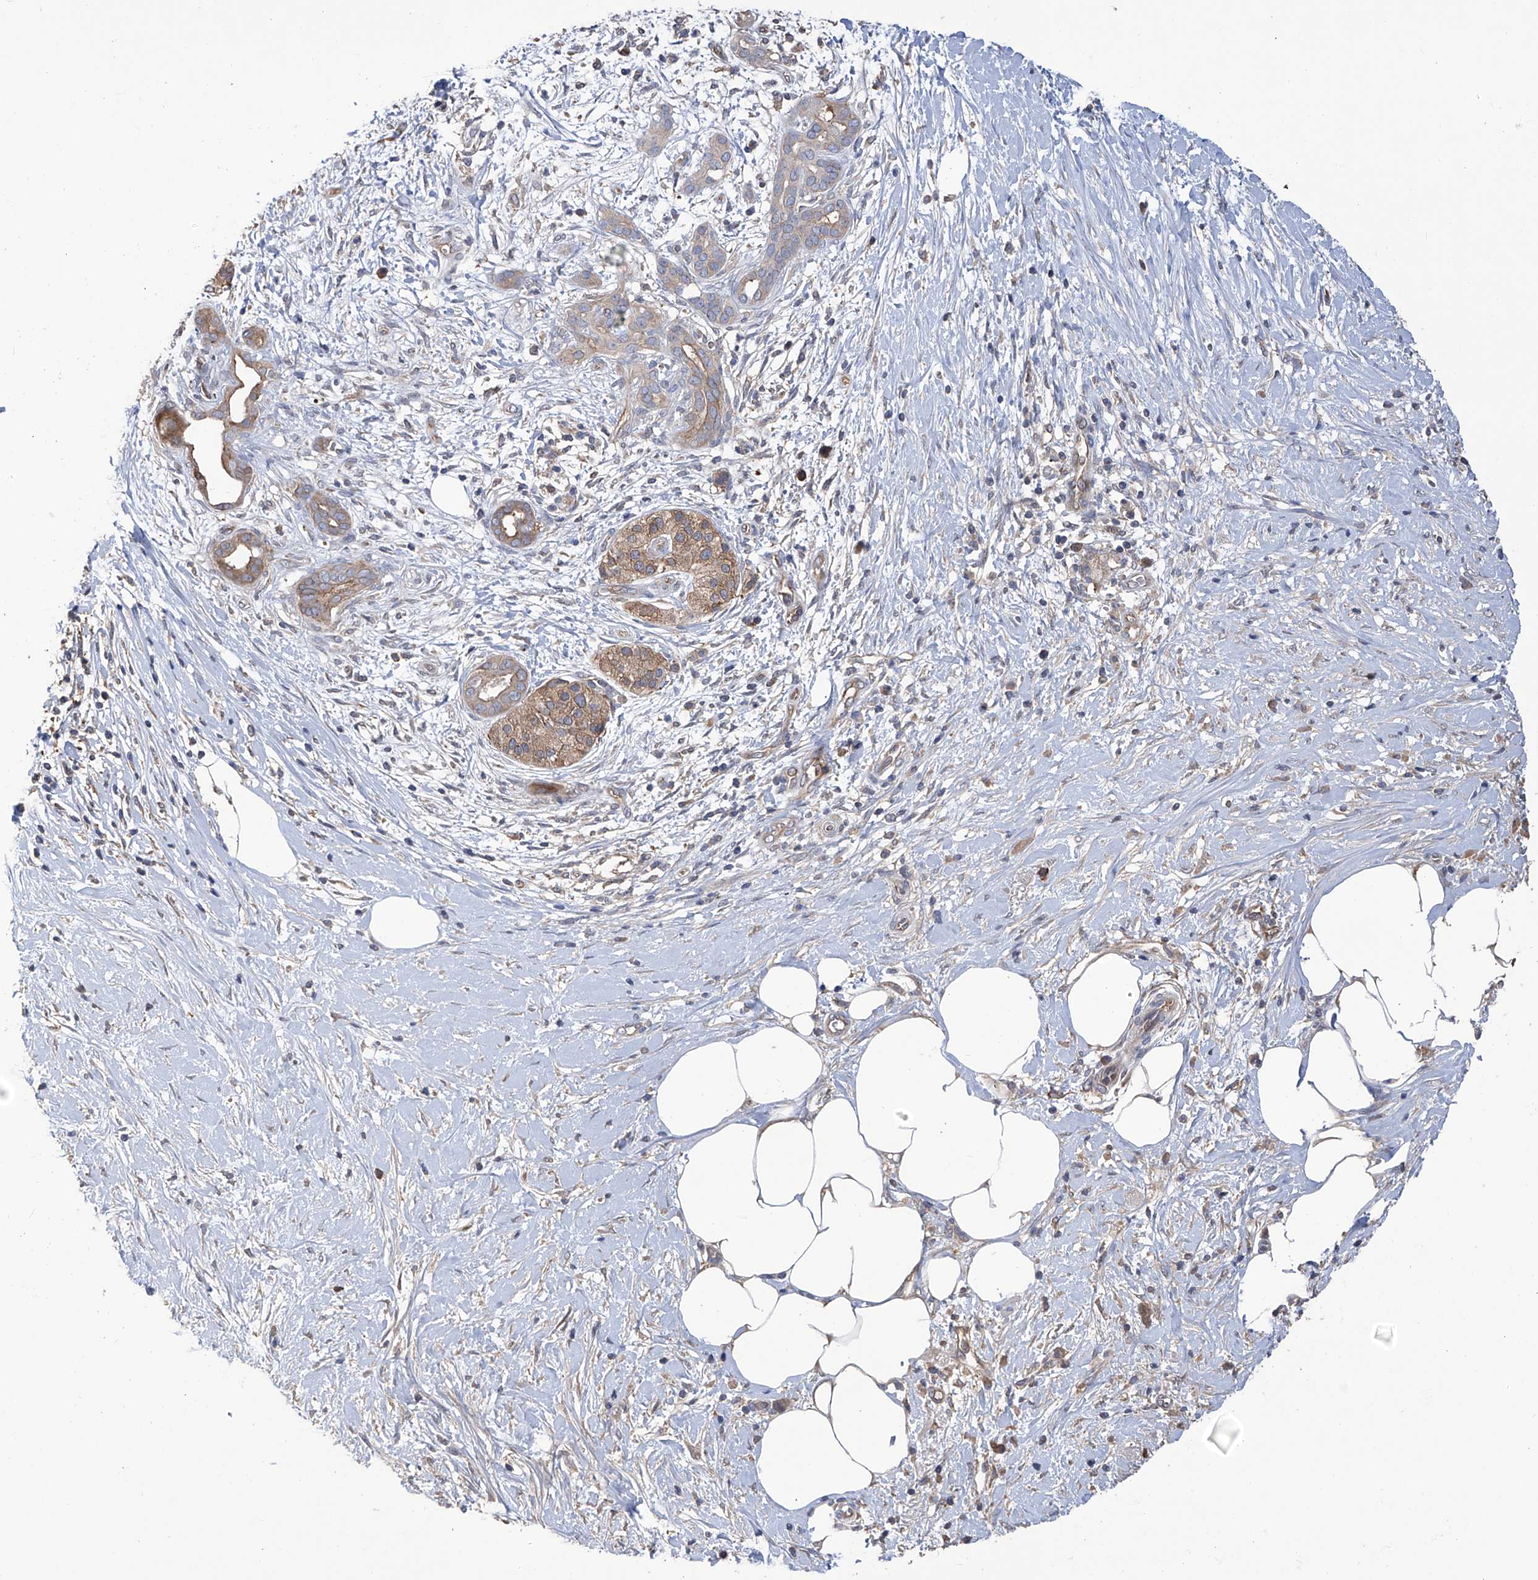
{"staining": {"intensity": "weak", "quantity": "25%-75%", "location": "cytoplasmic/membranous"}, "tissue": "pancreatic cancer", "cell_type": "Tumor cells", "image_type": "cancer", "snomed": [{"axis": "morphology", "description": "Adenocarcinoma, NOS"}, {"axis": "topography", "description": "Pancreas"}], "caption": "The immunohistochemical stain highlights weak cytoplasmic/membranous expression in tumor cells of pancreatic cancer tissue.", "gene": "NUDT17", "patient": {"sex": "male", "age": 58}}